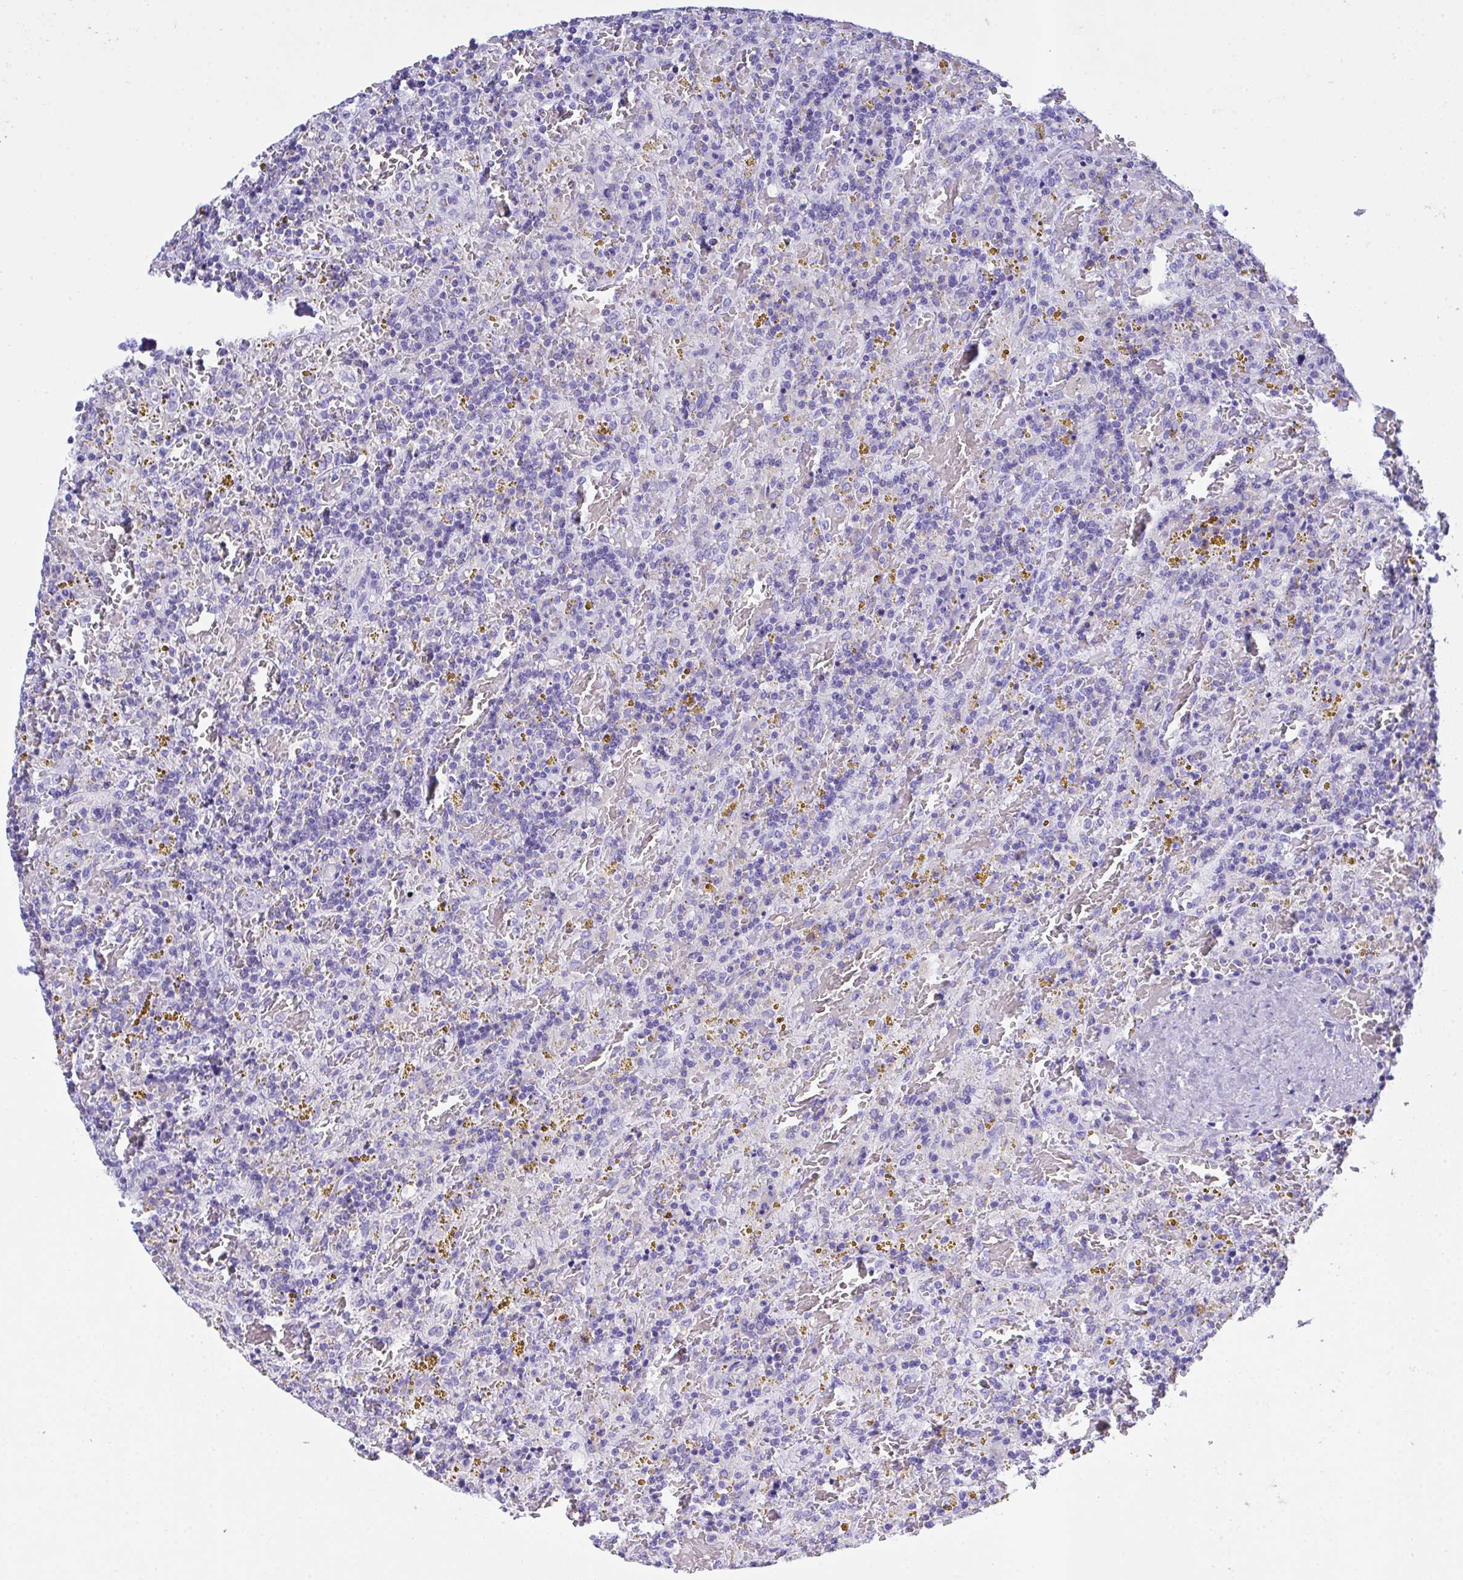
{"staining": {"intensity": "negative", "quantity": "none", "location": "none"}, "tissue": "lymphoma", "cell_type": "Tumor cells", "image_type": "cancer", "snomed": [{"axis": "morphology", "description": "Malignant lymphoma, non-Hodgkin's type, Low grade"}, {"axis": "topography", "description": "Spleen"}], "caption": "The histopathology image shows no significant expression in tumor cells of lymphoma.", "gene": "AKR1D1", "patient": {"sex": "female", "age": 65}}